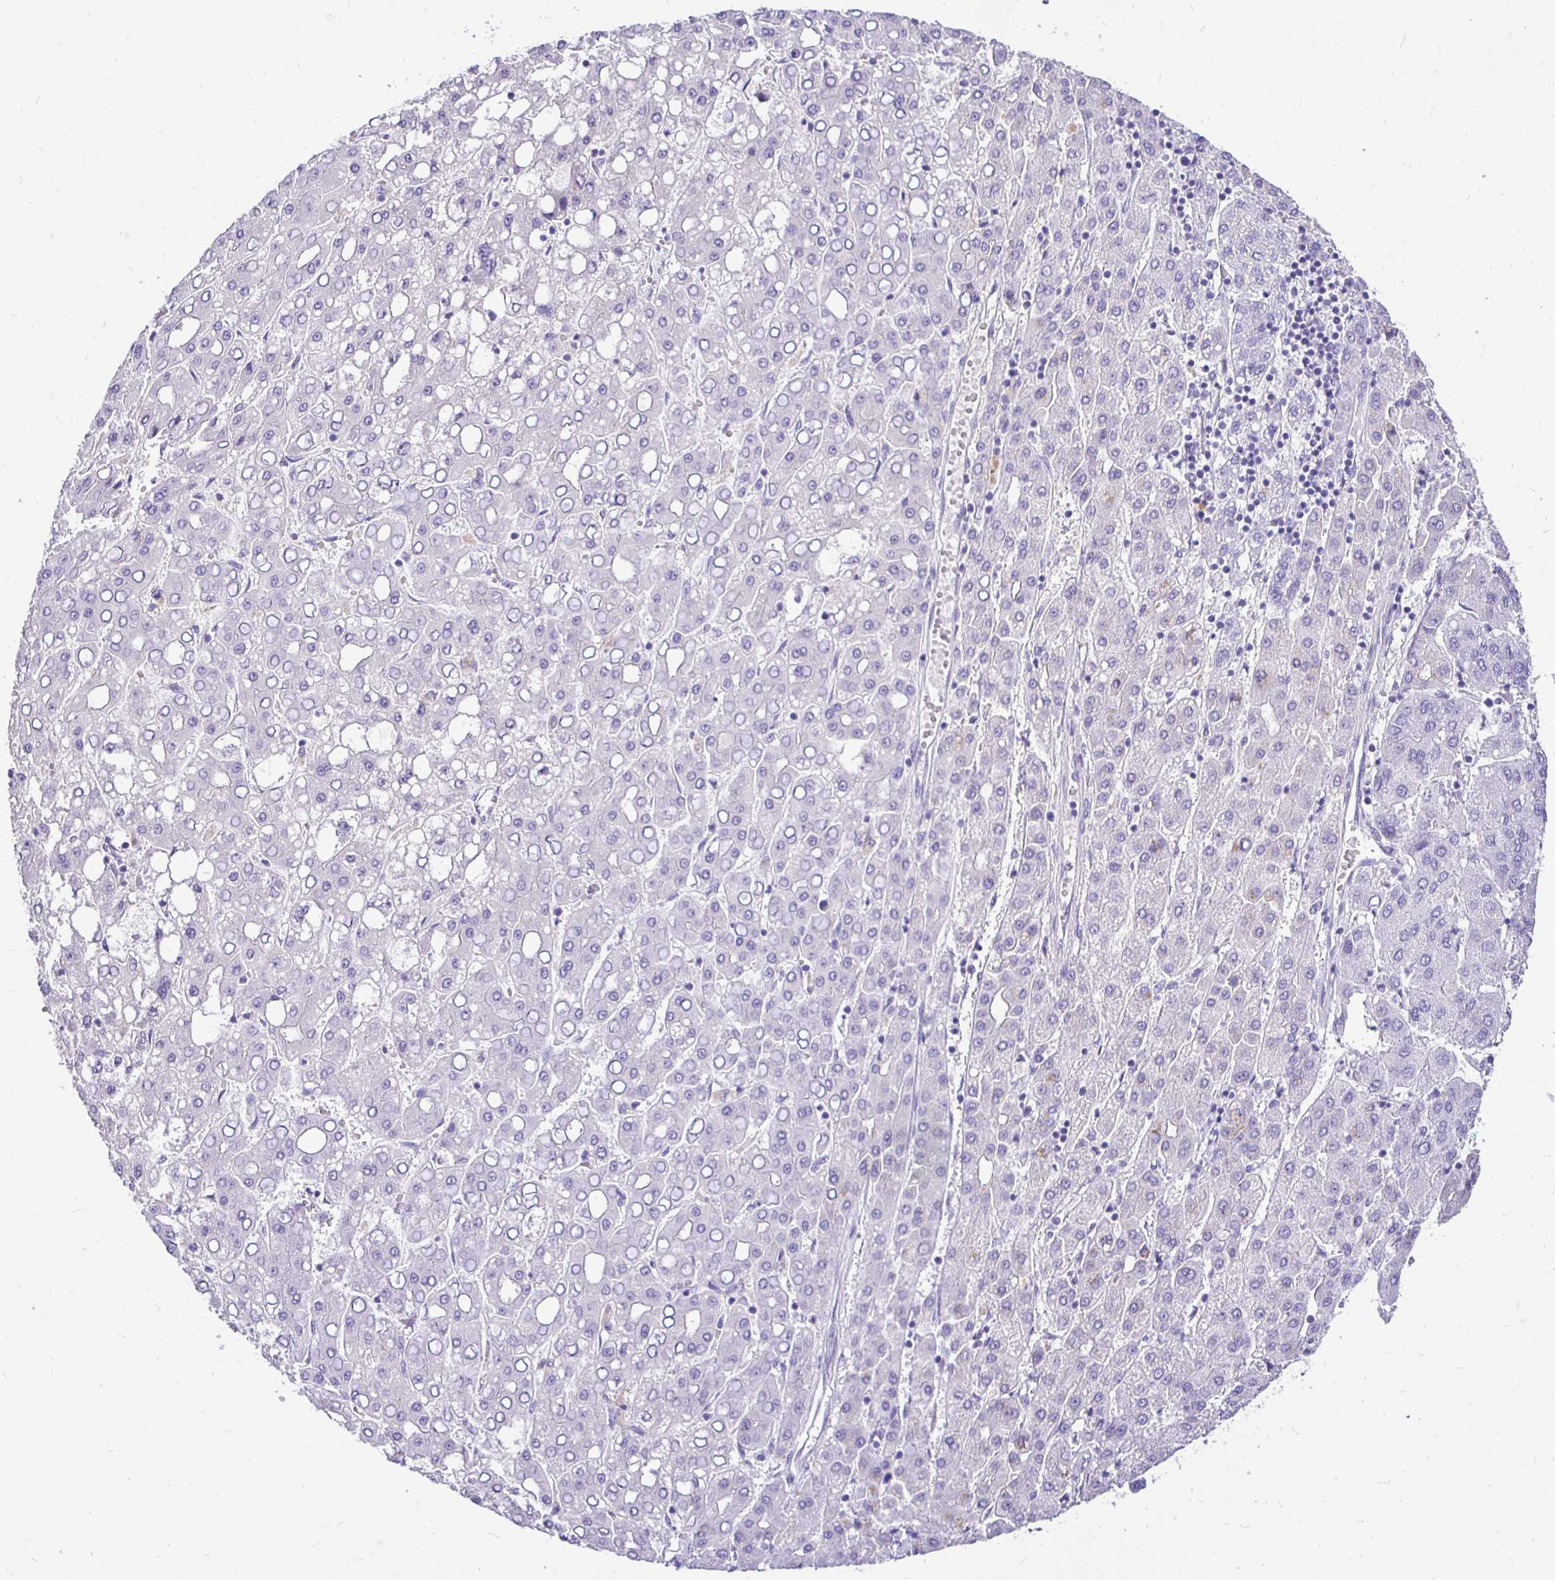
{"staining": {"intensity": "negative", "quantity": "none", "location": "none"}, "tissue": "liver cancer", "cell_type": "Tumor cells", "image_type": "cancer", "snomed": [{"axis": "morphology", "description": "Carcinoma, Hepatocellular, NOS"}, {"axis": "topography", "description": "Liver"}], "caption": "Liver cancer was stained to show a protein in brown. There is no significant positivity in tumor cells.", "gene": "TAF1D", "patient": {"sex": "male", "age": 65}}